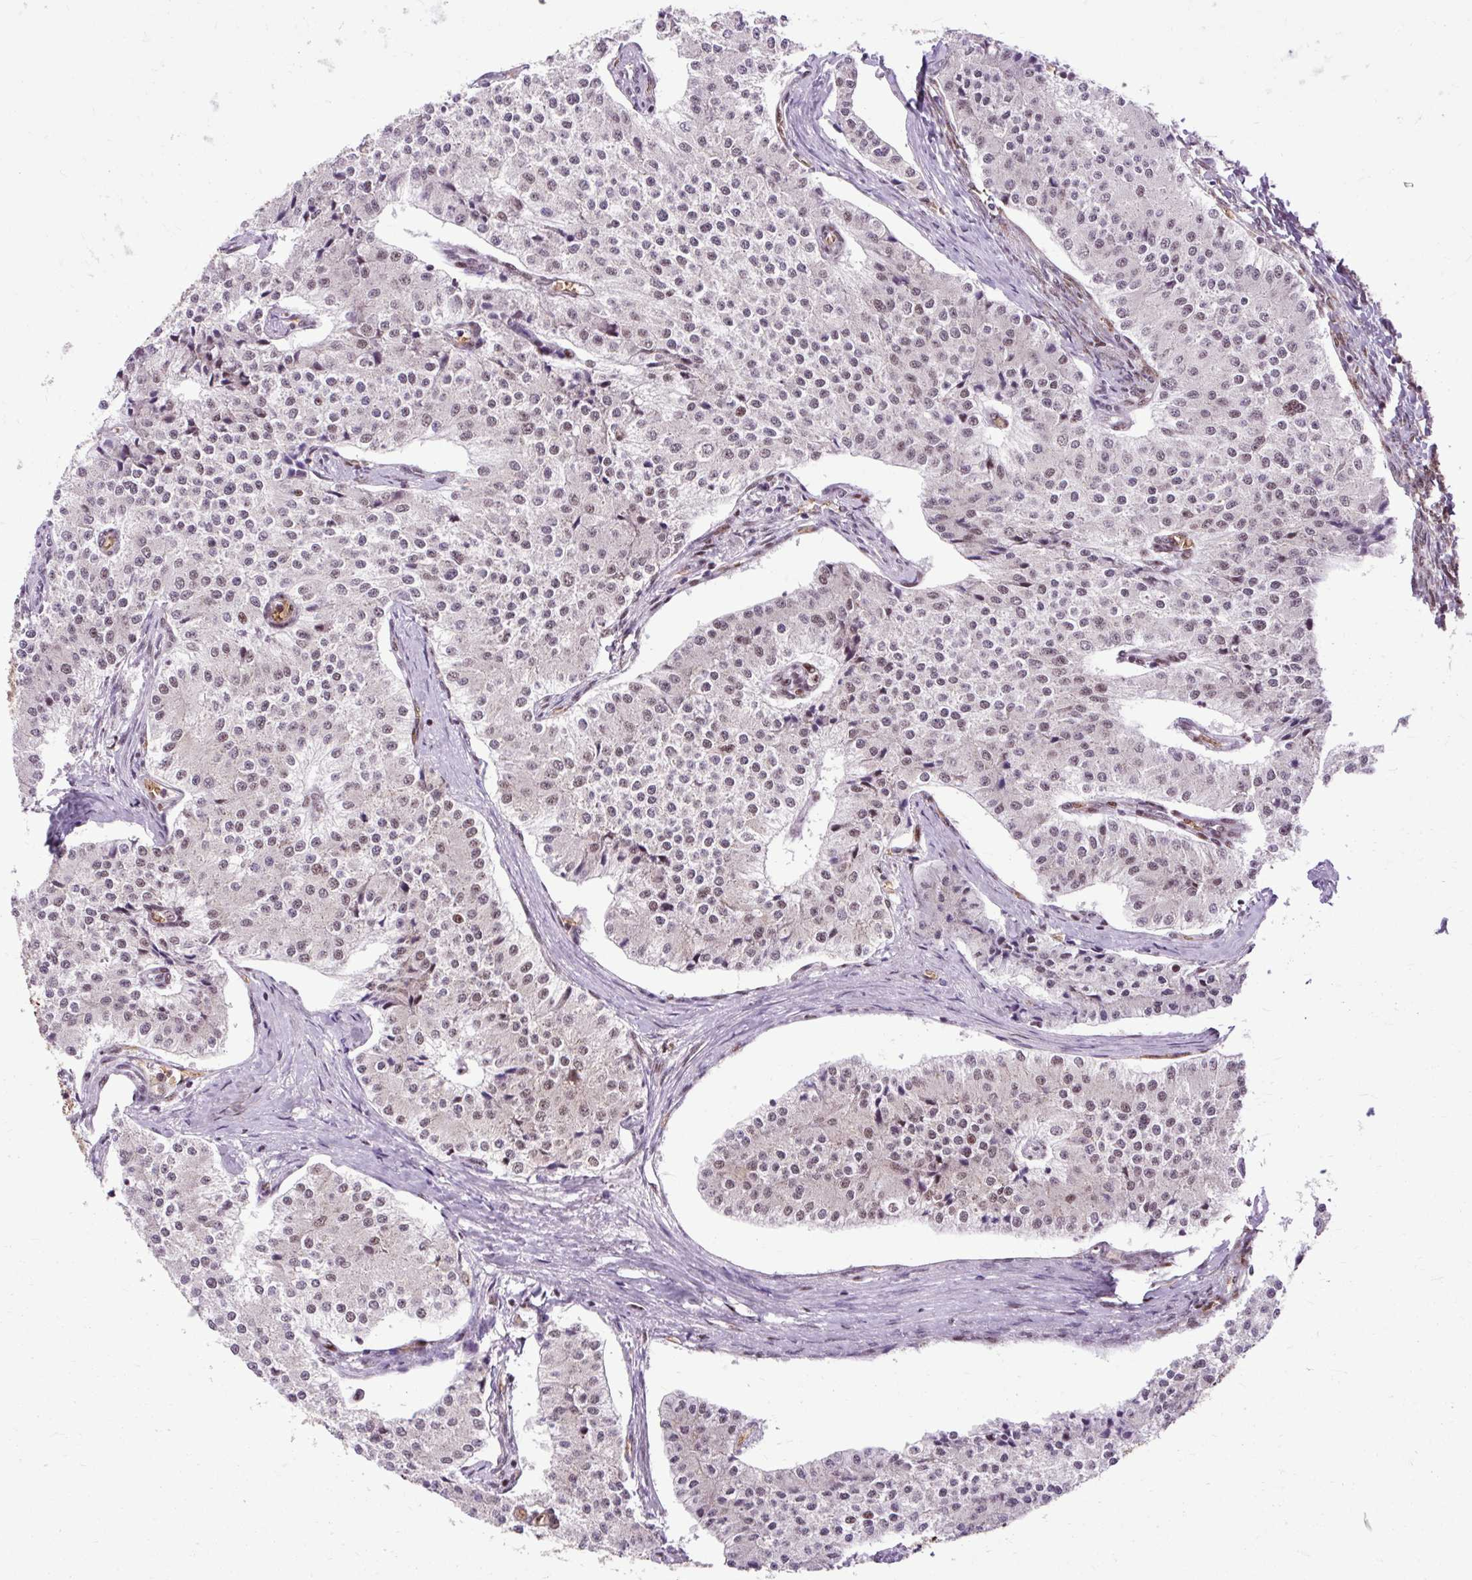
{"staining": {"intensity": "weak", "quantity": ">75%", "location": "nuclear"}, "tissue": "carcinoid", "cell_type": "Tumor cells", "image_type": "cancer", "snomed": [{"axis": "morphology", "description": "Carcinoid, malignant, NOS"}, {"axis": "topography", "description": "Colon"}], "caption": "Protein staining demonstrates weak nuclear positivity in about >75% of tumor cells in carcinoid. Using DAB (3,3'-diaminobenzidine) (brown) and hematoxylin (blue) stains, captured at high magnification using brightfield microscopy.", "gene": "FUS", "patient": {"sex": "female", "age": 52}}